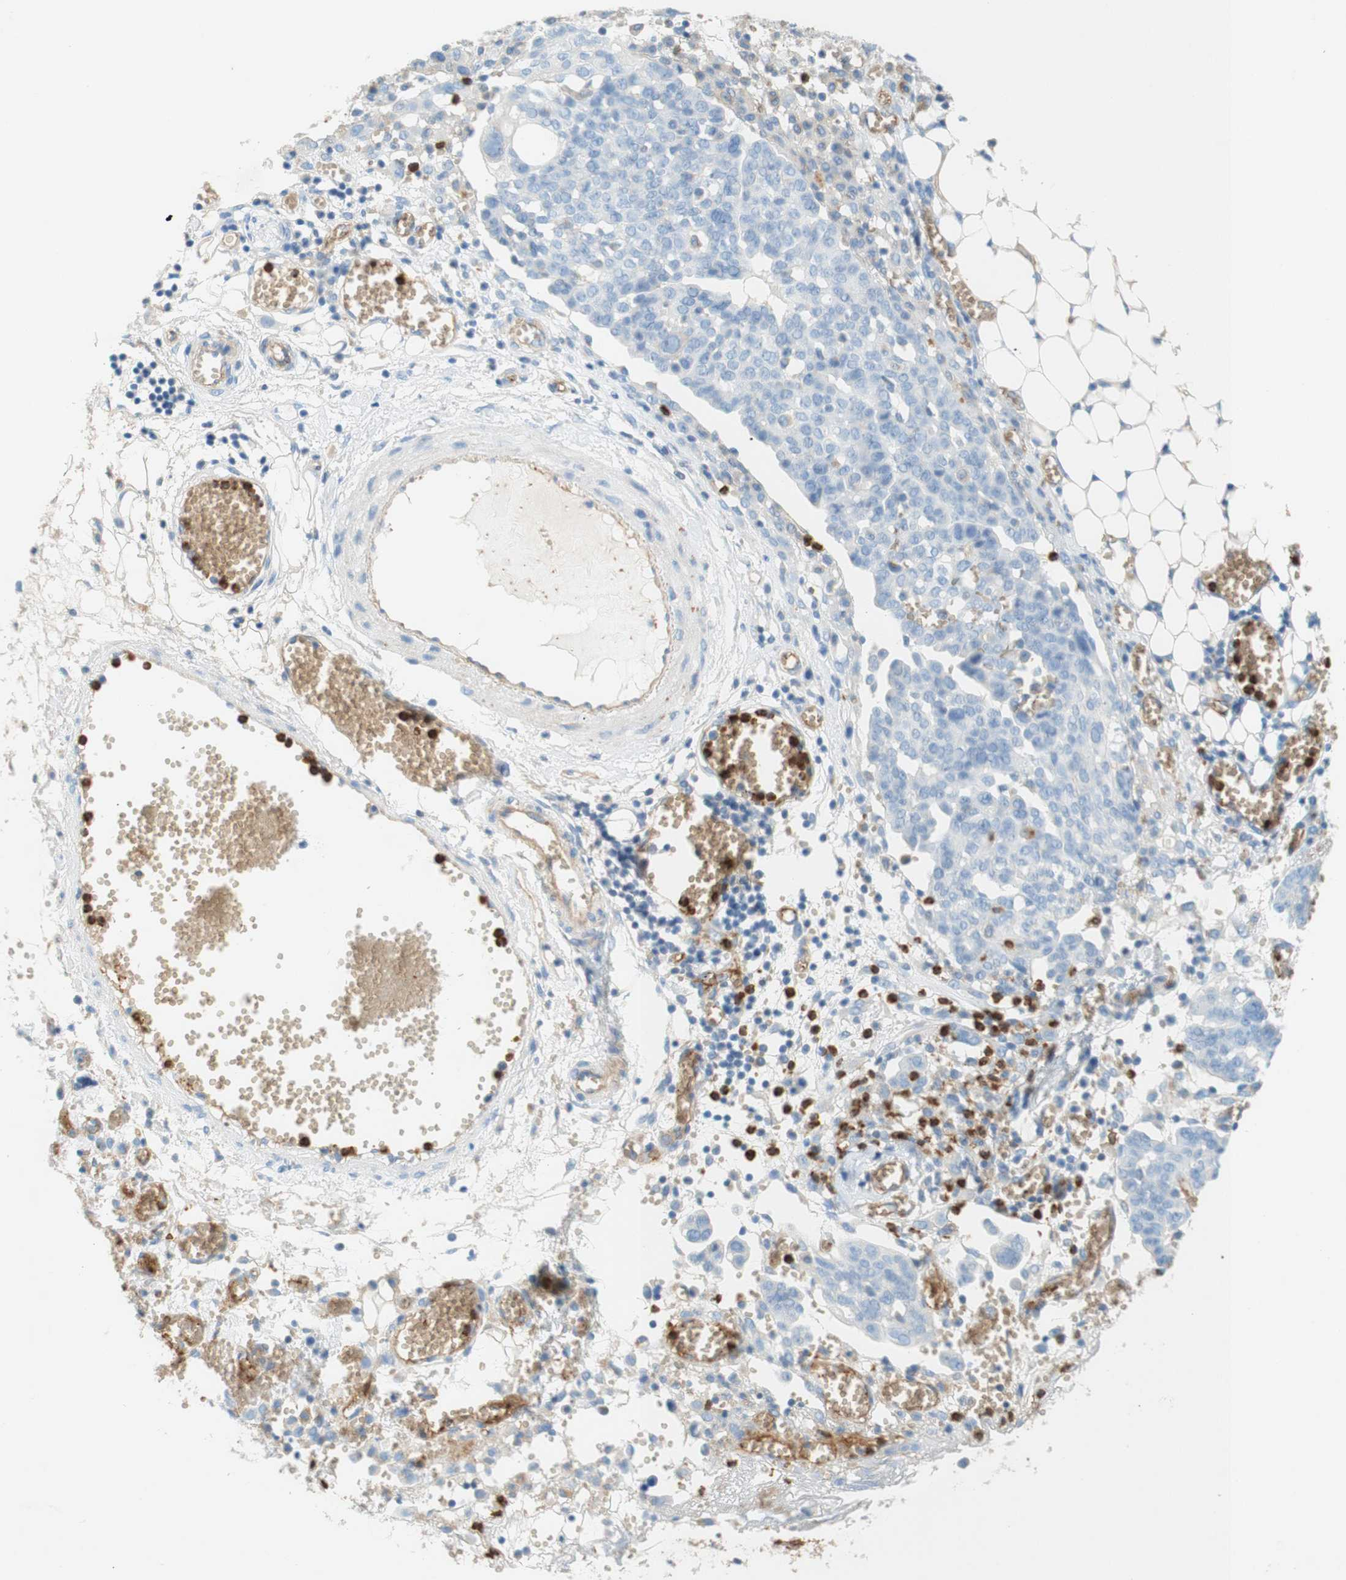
{"staining": {"intensity": "negative", "quantity": "none", "location": "none"}, "tissue": "ovarian cancer", "cell_type": "Tumor cells", "image_type": "cancer", "snomed": [{"axis": "morphology", "description": "Cystadenocarcinoma, serous, NOS"}, {"axis": "topography", "description": "Soft tissue"}, {"axis": "topography", "description": "Ovary"}], "caption": "IHC image of ovarian serous cystadenocarcinoma stained for a protein (brown), which displays no positivity in tumor cells.", "gene": "STOM", "patient": {"sex": "female", "age": 57}}